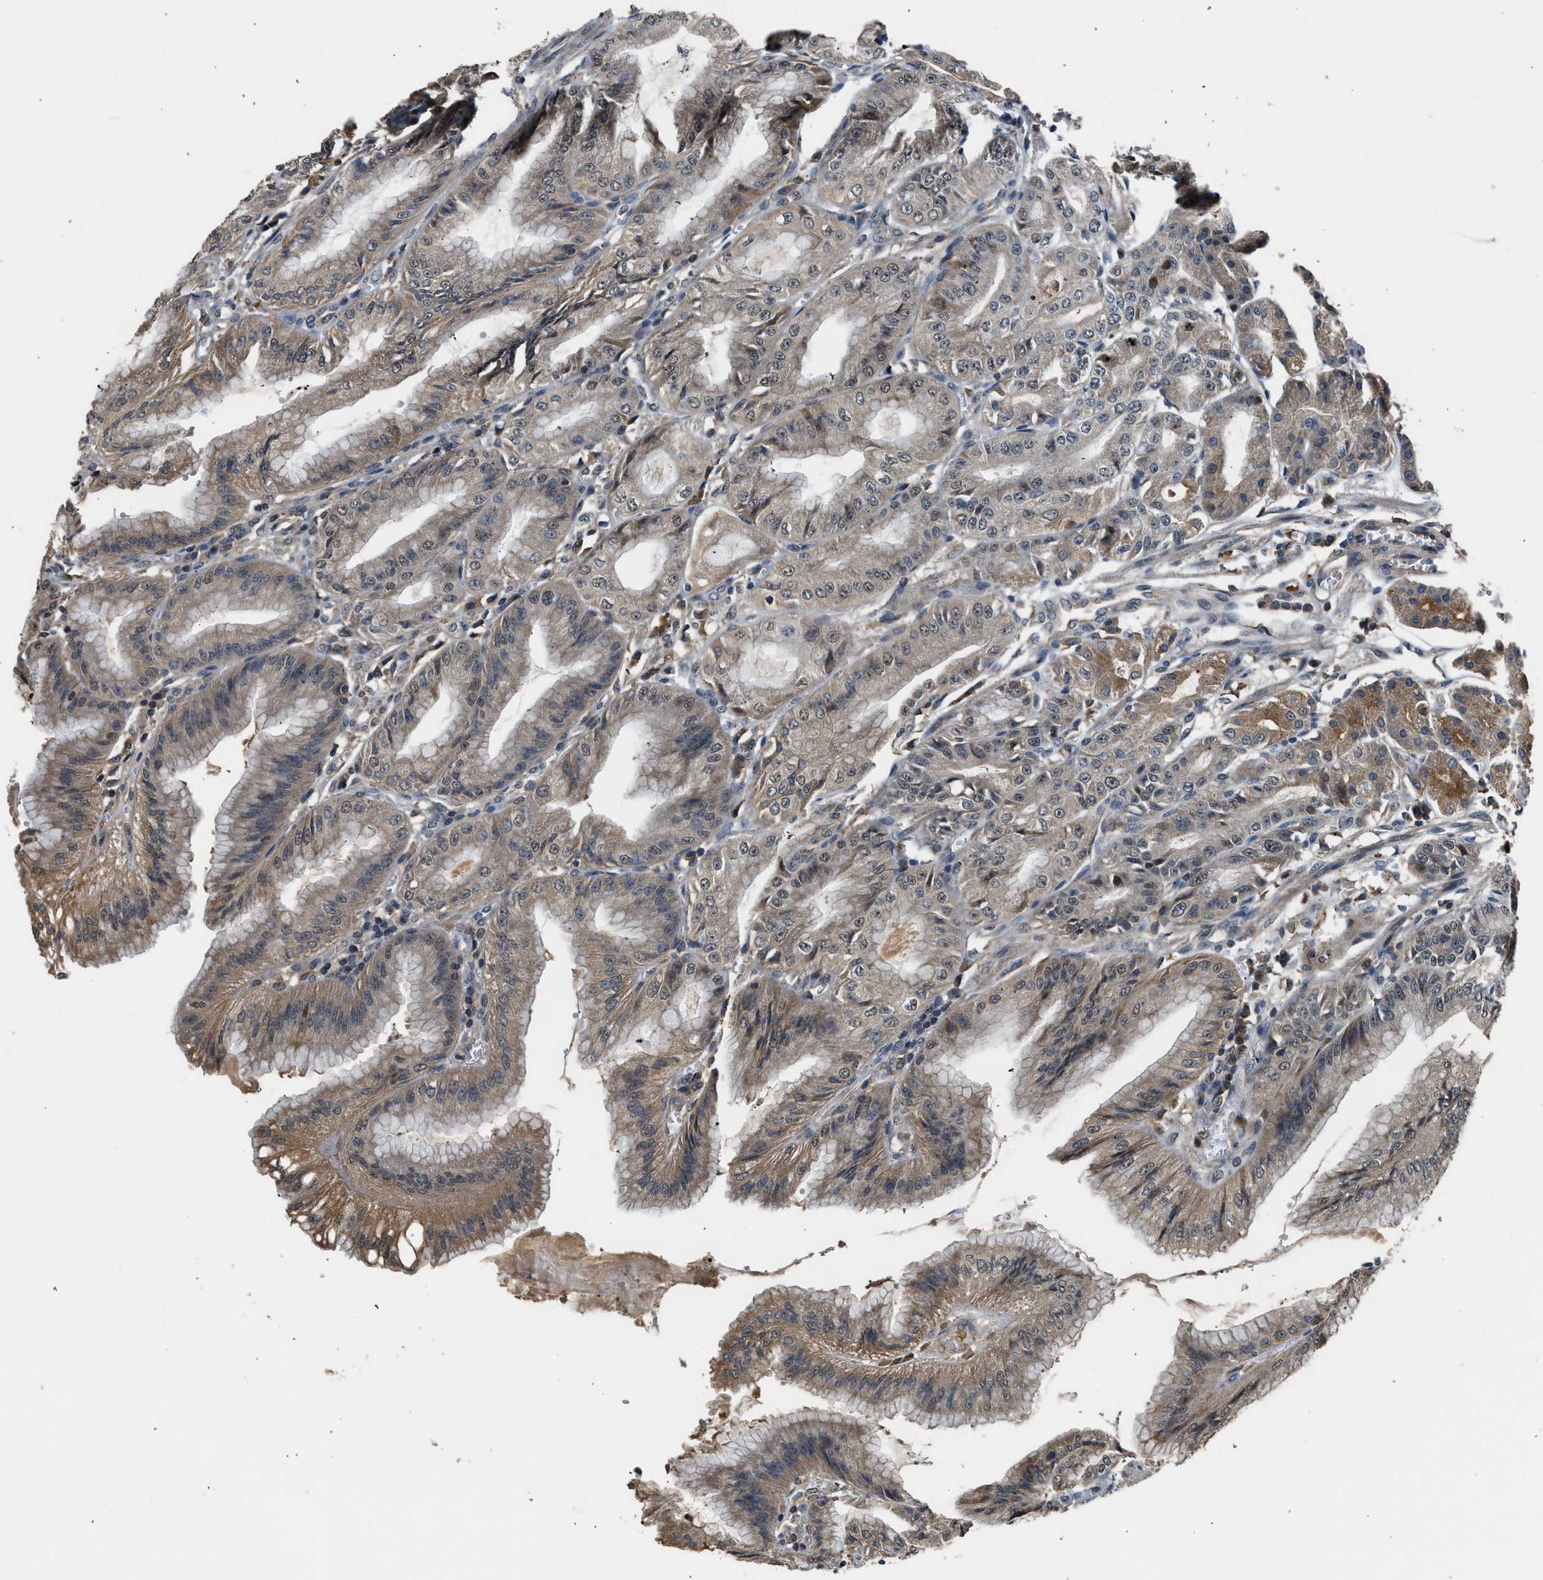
{"staining": {"intensity": "moderate", "quantity": "25%-75%", "location": "cytoplasmic/membranous"}, "tissue": "stomach", "cell_type": "Glandular cells", "image_type": "normal", "snomed": [{"axis": "morphology", "description": "Normal tissue, NOS"}, {"axis": "topography", "description": "Stomach, lower"}], "caption": "Immunohistochemical staining of benign stomach shows medium levels of moderate cytoplasmic/membranous staining in about 25%-75% of glandular cells. Immunohistochemistry (ihc) stains the protein of interest in brown and the nuclei are stained blue.", "gene": "SLC15A4", "patient": {"sex": "male", "age": 71}}